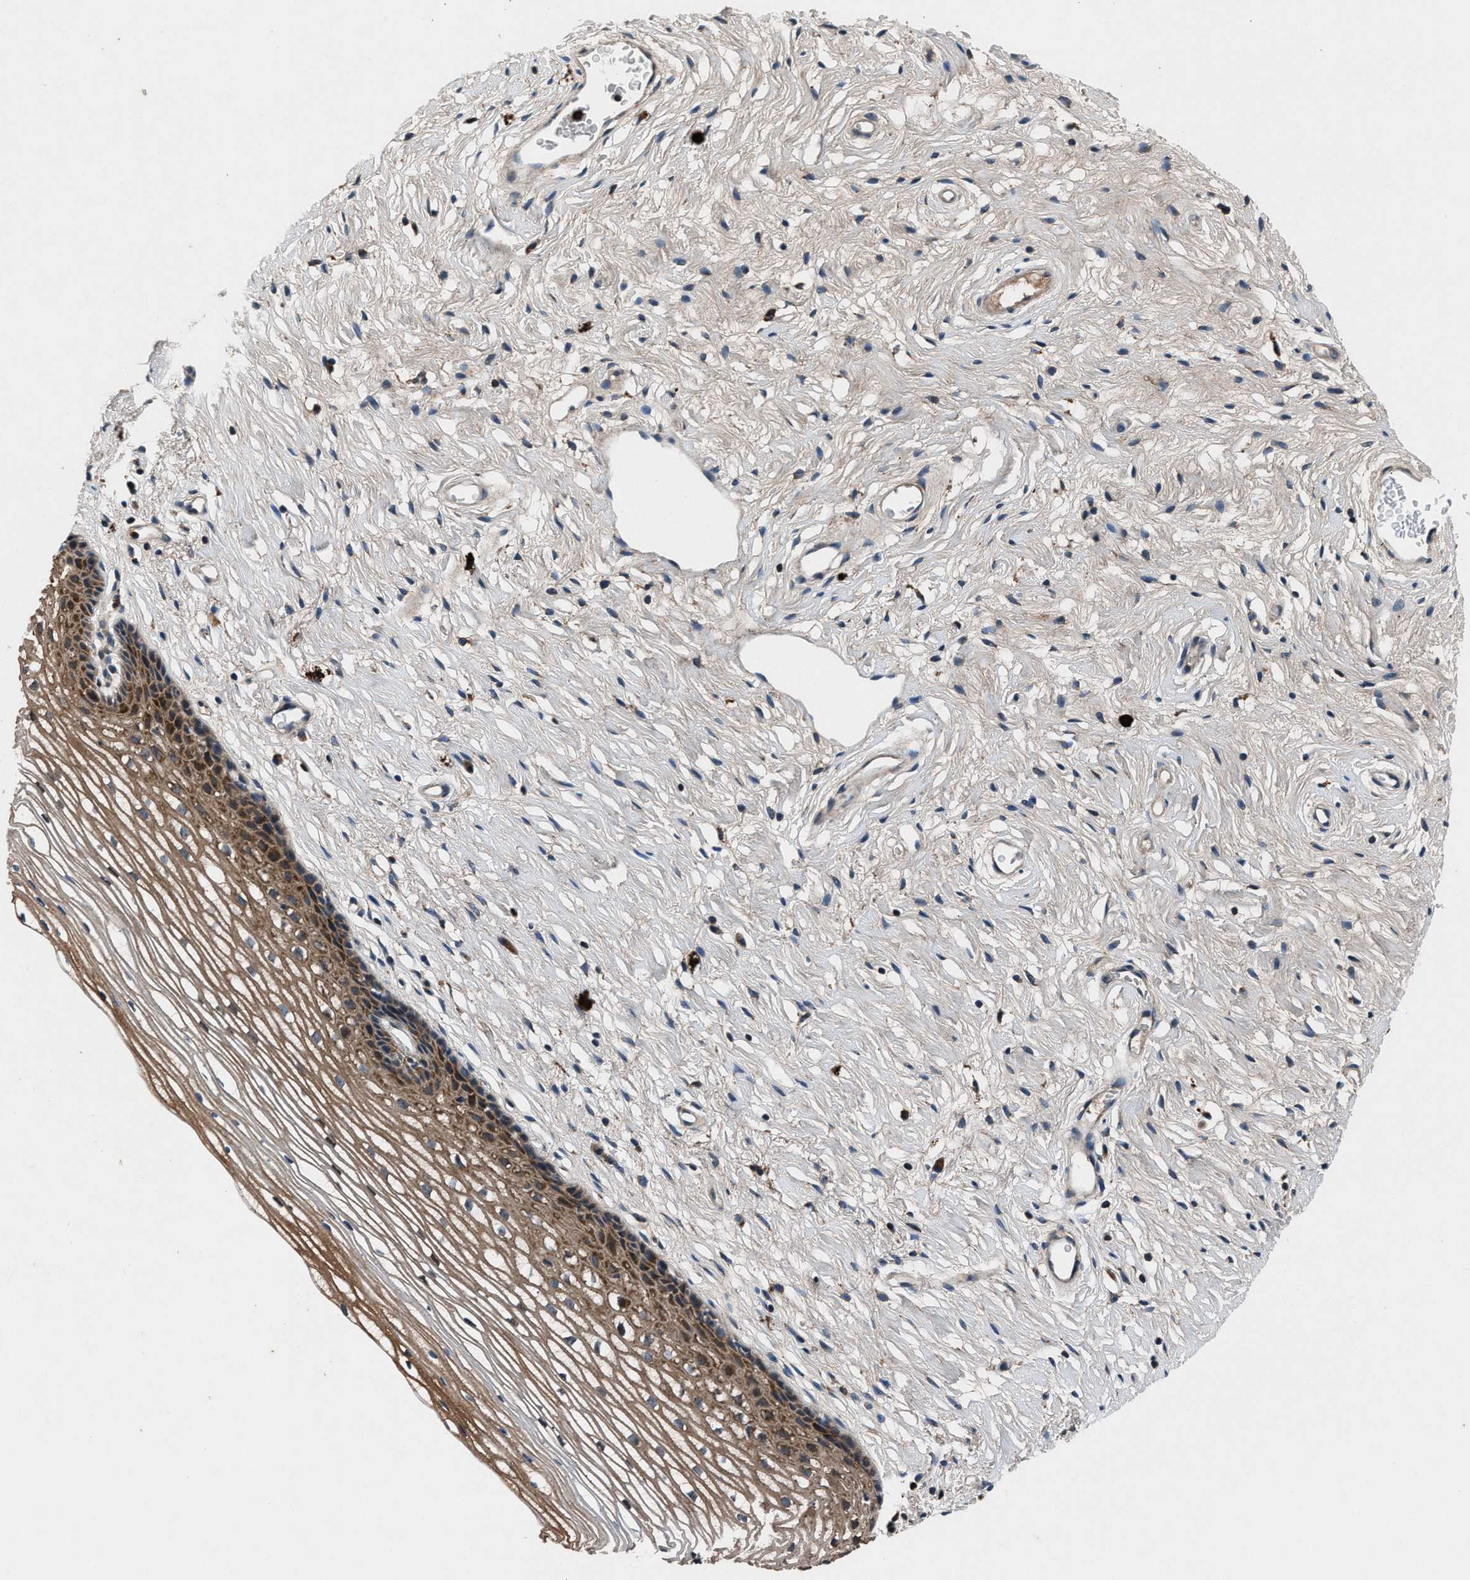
{"staining": {"intensity": "moderate", "quantity": "25%-75%", "location": "cytoplasmic/membranous"}, "tissue": "cervix", "cell_type": "Glandular cells", "image_type": "normal", "snomed": [{"axis": "morphology", "description": "Normal tissue, NOS"}, {"axis": "topography", "description": "Cervix"}], "caption": "Immunohistochemistry (IHC) (DAB (3,3'-diaminobenzidine)) staining of benign human cervix exhibits moderate cytoplasmic/membranous protein staining in about 25%-75% of glandular cells.", "gene": "FAM221A", "patient": {"sex": "female", "age": 77}}